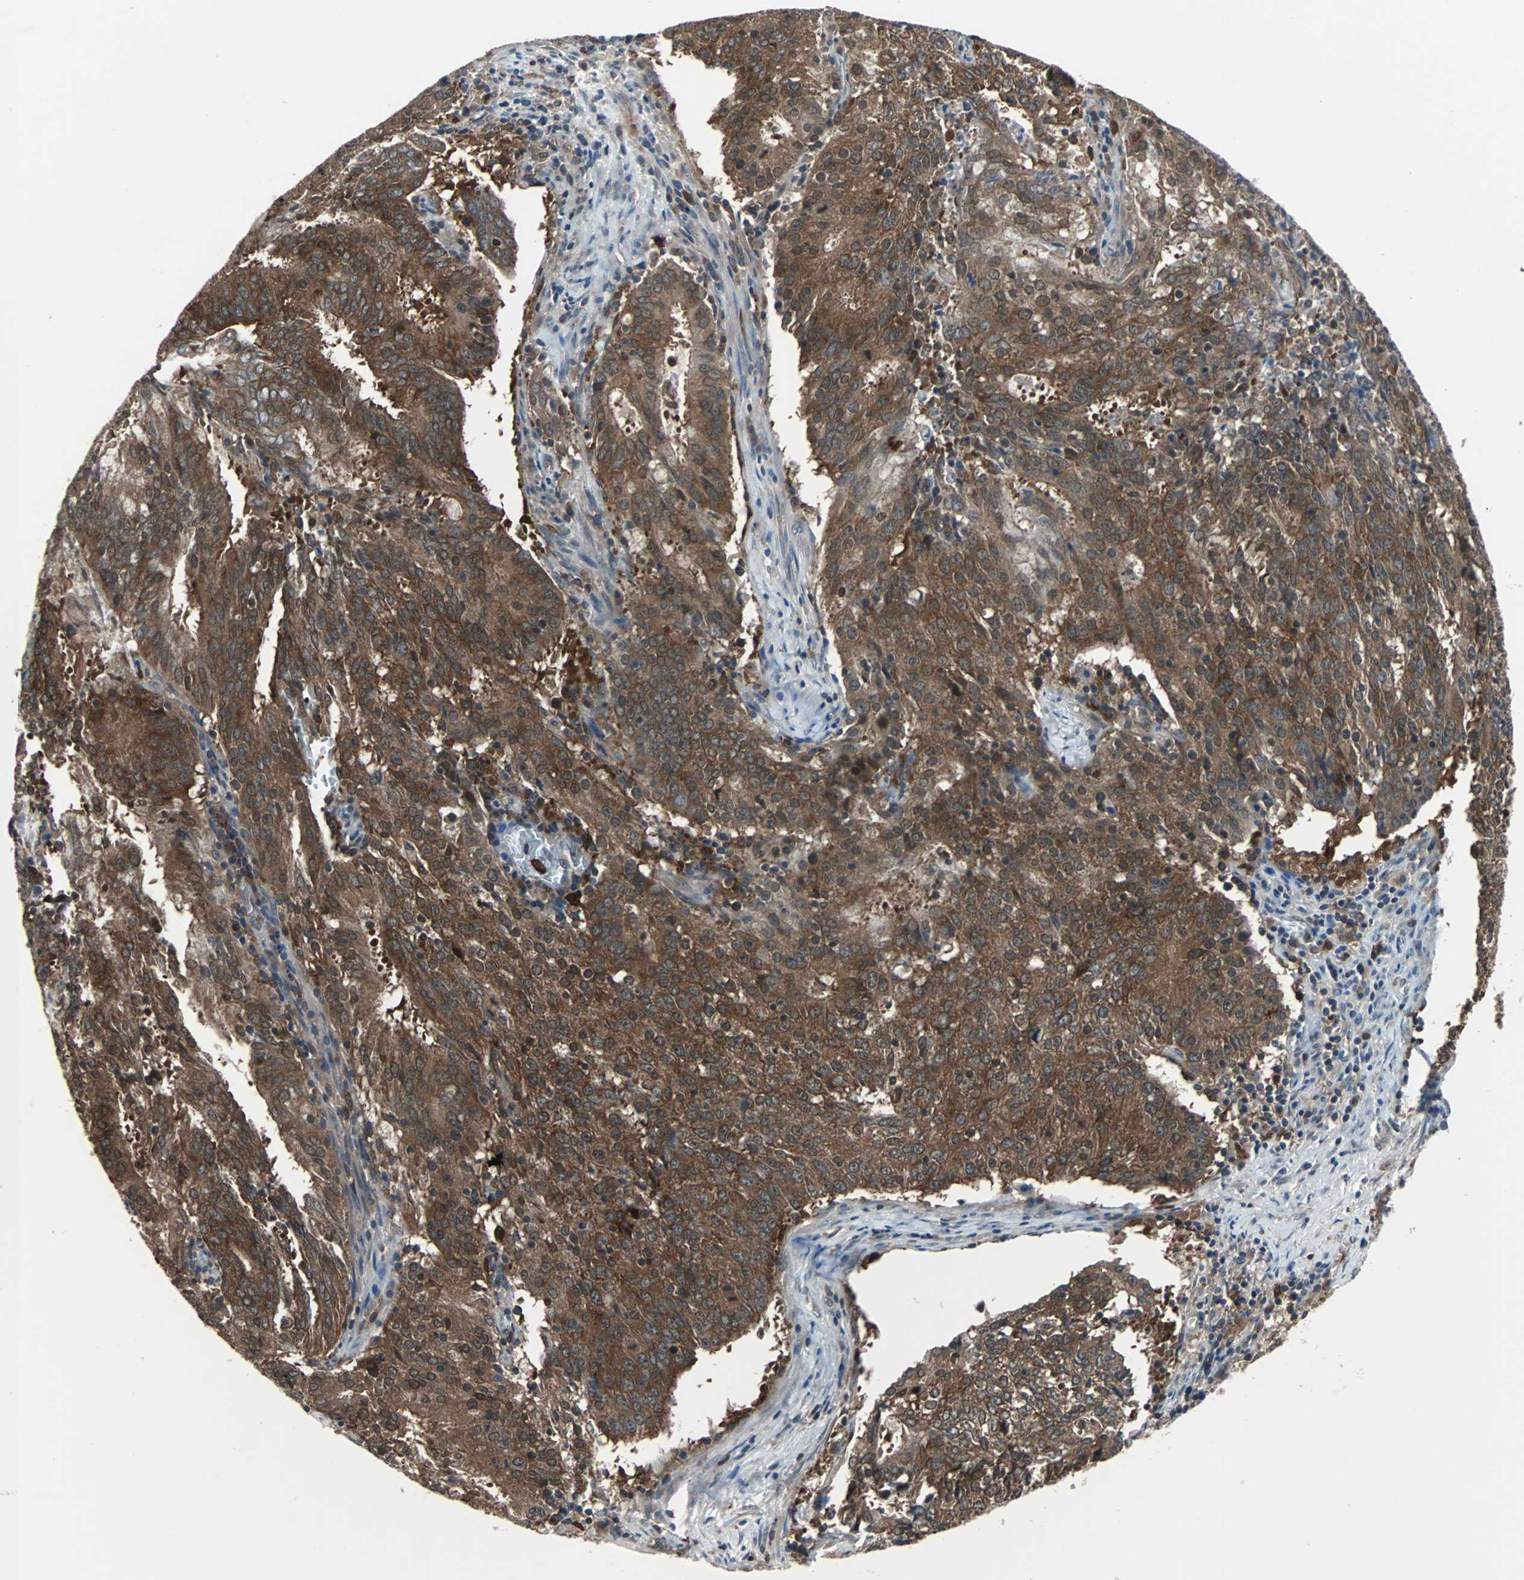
{"staining": {"intensity": "strong", "quantity": ">75%", "location": "cytoplasmic/membranous"}, "tissue": "cervical cancer", "cell_type": "Tumor cells", "image_type": "cancer", "snomed": [{"axis": "morphology", "description": "Adenocarcinoma, NOS"}, {"axis": "topography", "description": "Cervix"}], "caption": "Cervical cancer (adenocarcinoma) stained with DAB immunohistochemistry shows high levels of strong cytoplasmic/membranous positivity in approximately >75% of tumor cells.", "gene": "PAK1", "patient": {"sex": "female", "age": 44}}